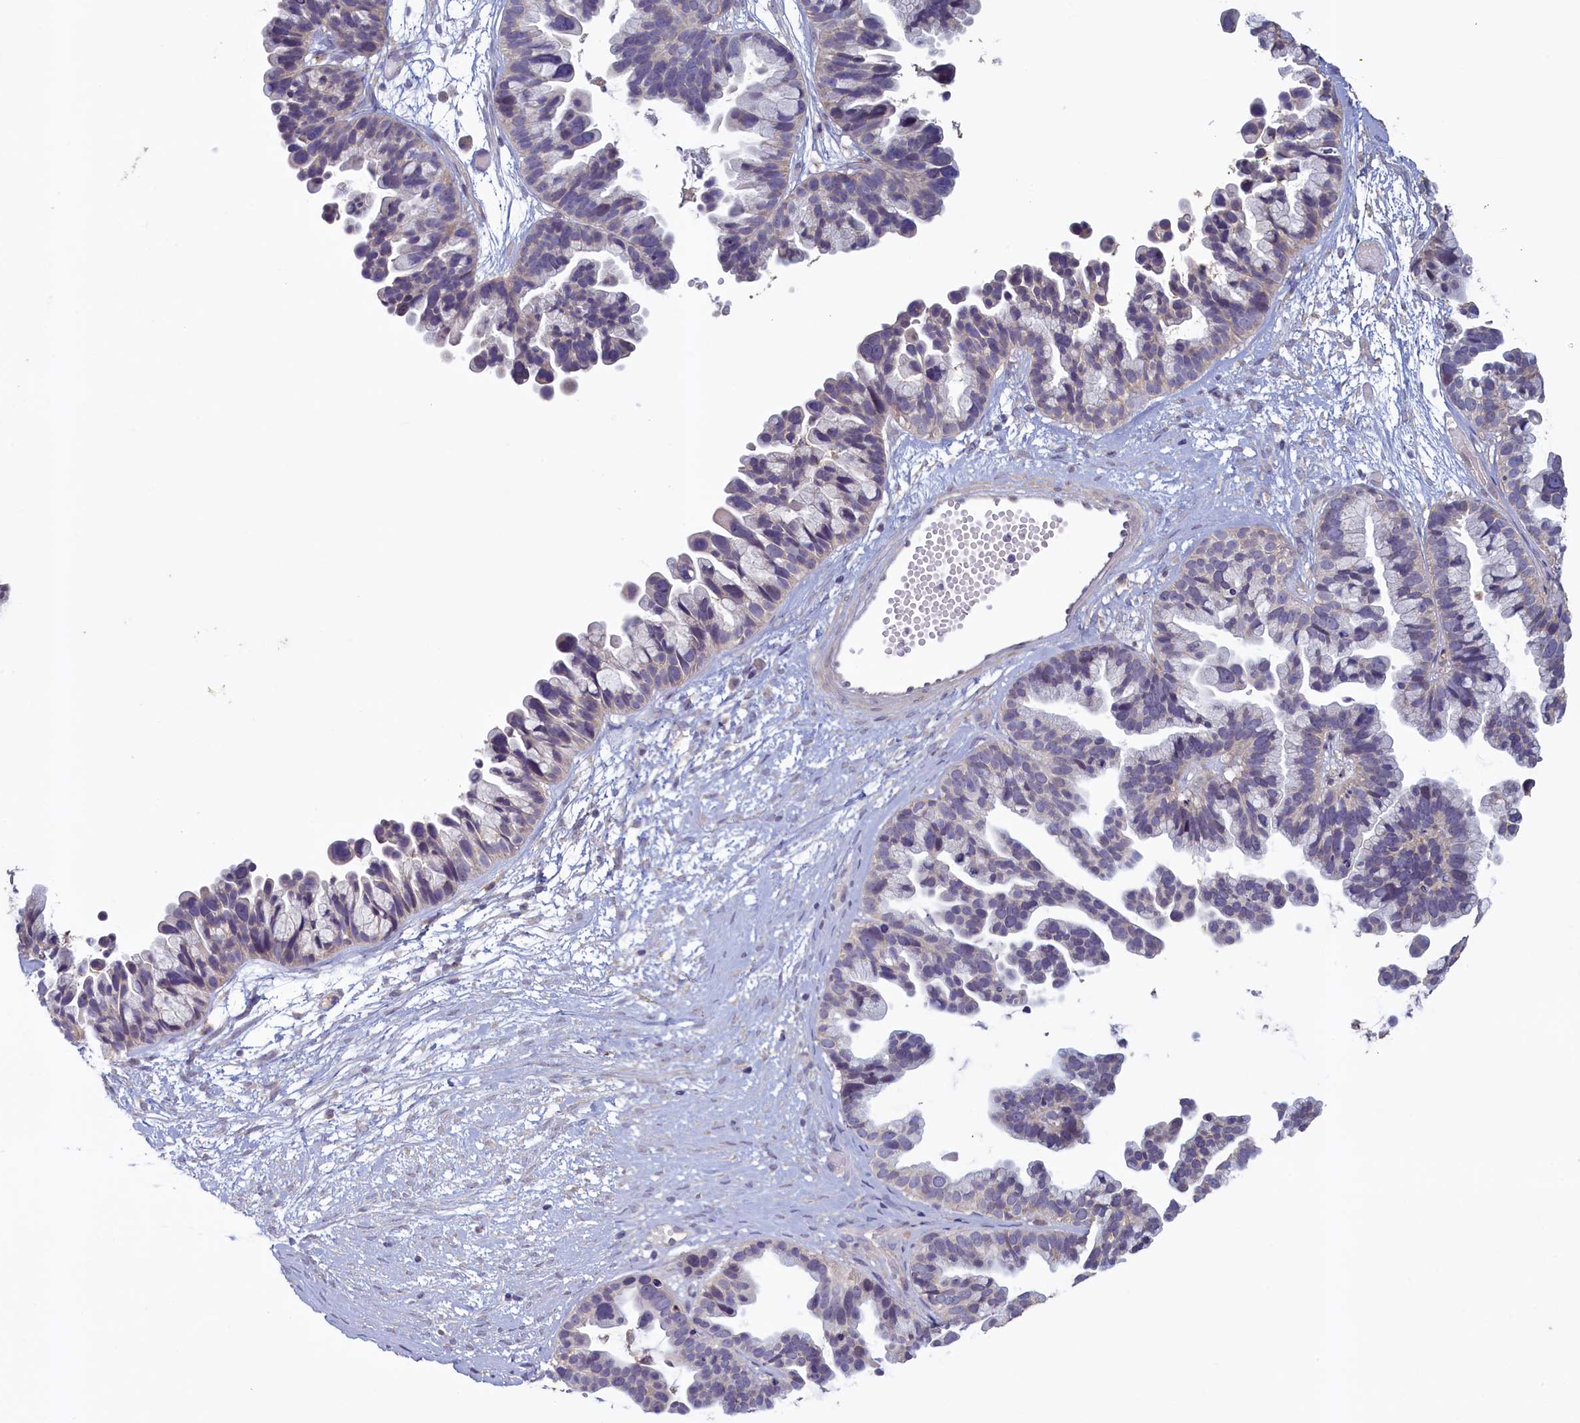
{"staining": {"intensity": "negative", "quantity": "none", "location": "none"}, "tissue": "ovarian cancer", "cell_type": "Tumor cells", "image_type": "cancer", "snomed": [{"axis": "morphology", "description": "Cystadenocarcinoma, serous, NOS"}, {"axis": "topography", "description": "Ovary"}], "caption": "Human ovarian cancer stained for a protein using immunohistochemistry displays no expression in tumor cells.", "gene": "ATF7IP2", "patient": {"sex": "female", "age": 56}}